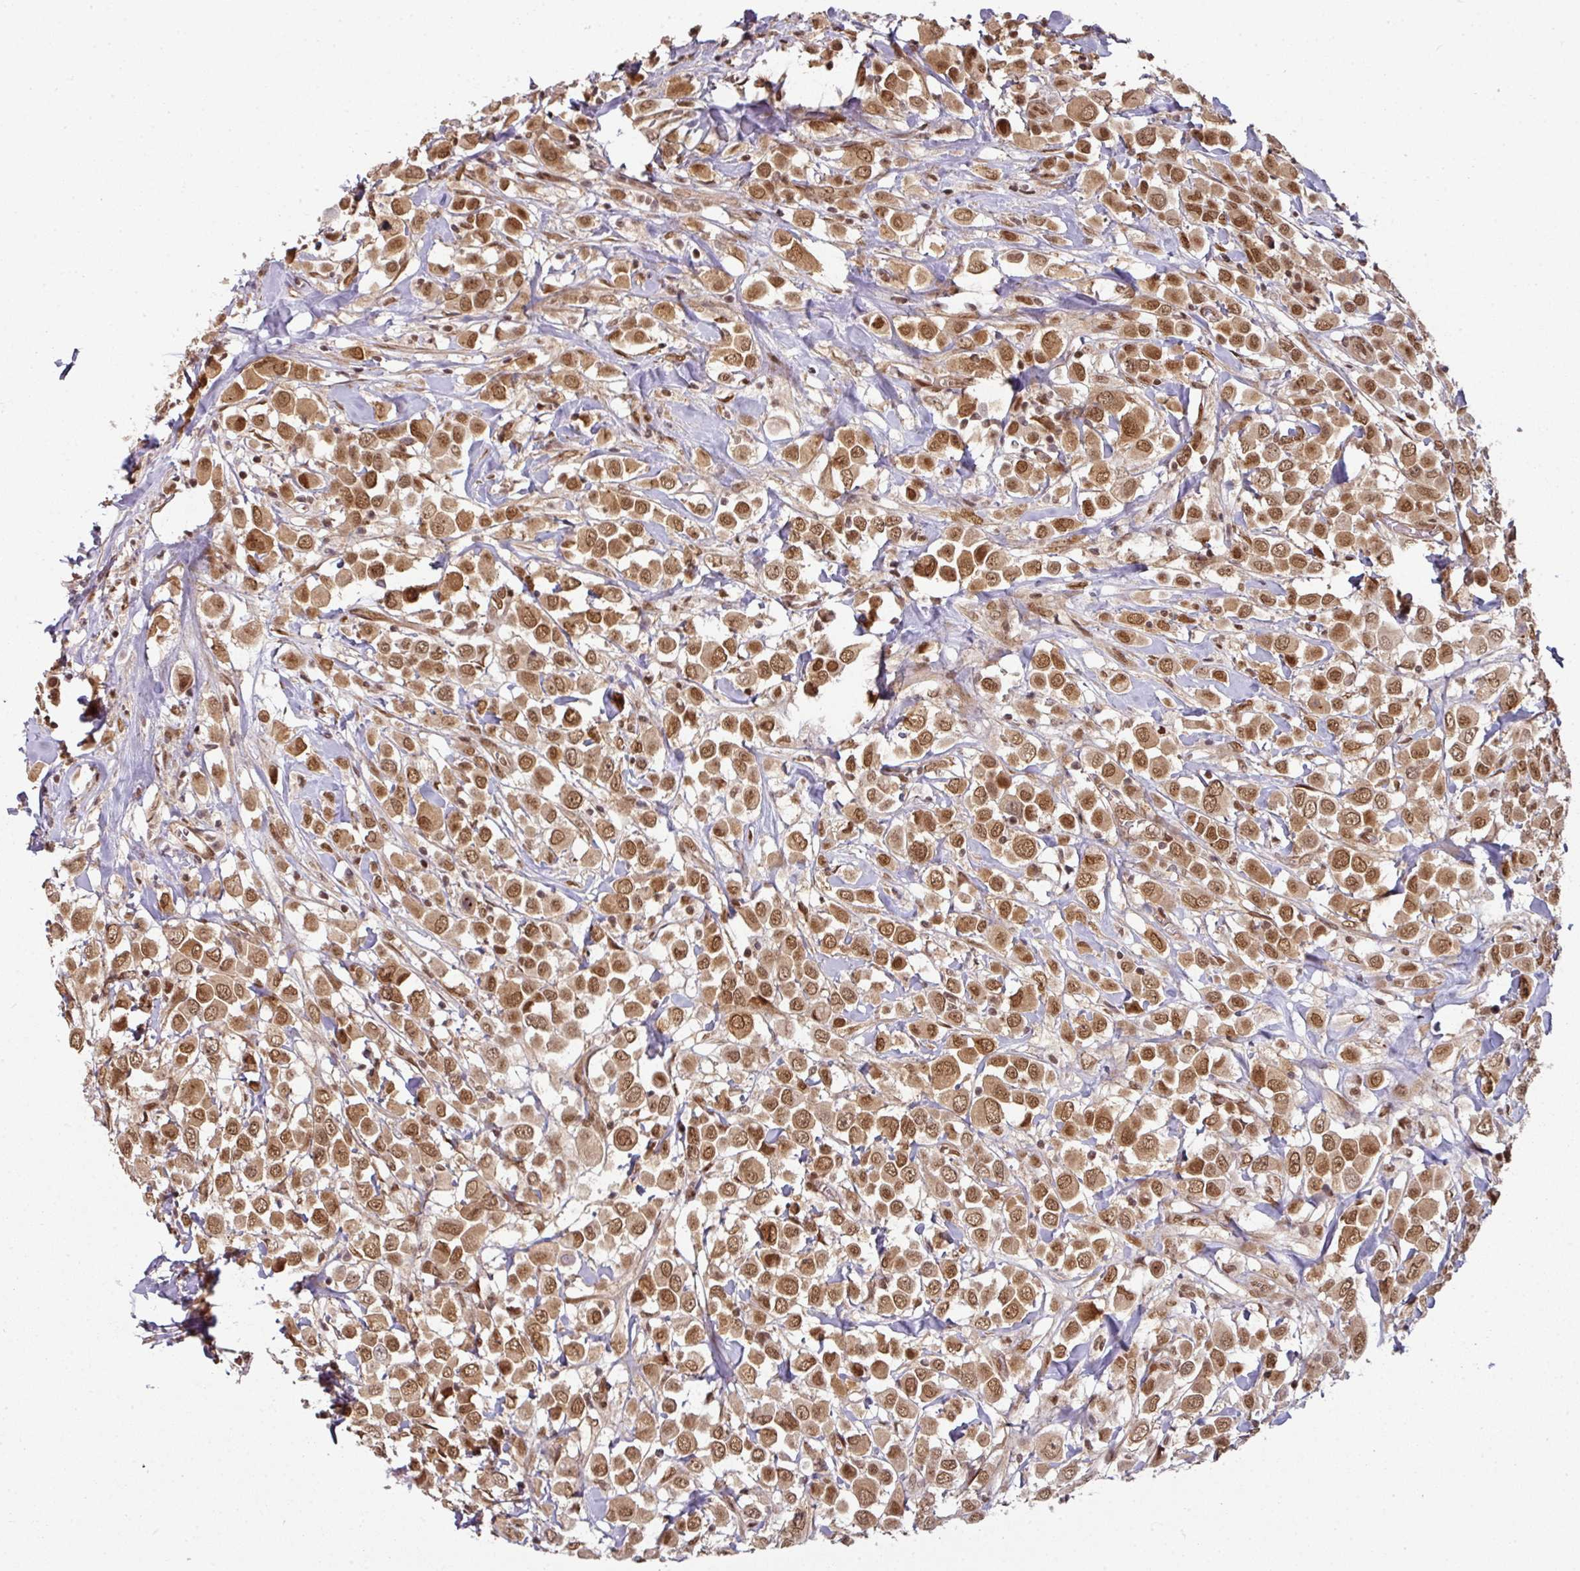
{"staining": {"intensity": "moderate", "quantity": ">75%", "location": "cytoplasmic/membranous,nuclear"}, "tissue": "breast cancer", "cell_type": "Tumor cells", "image_type": "cancer", "snomed": [{"axis": "morphology", "description": "Duct carcinoma"}, {"axis": "topography", "description": "Breast"}], "caption": "High-power microscopy captured an immunohistochemistry photomicrograph of breast cancer (invasive ductal carcinoma), revealing moderate cytoplasmic/membranous and nuclear staining in about >75% of tumor cells. (brown staining indicates protein expression, while blue staining denotes nuclei).", "gene": "SIK3", "patient": {"sex": "female", "age": 61}}